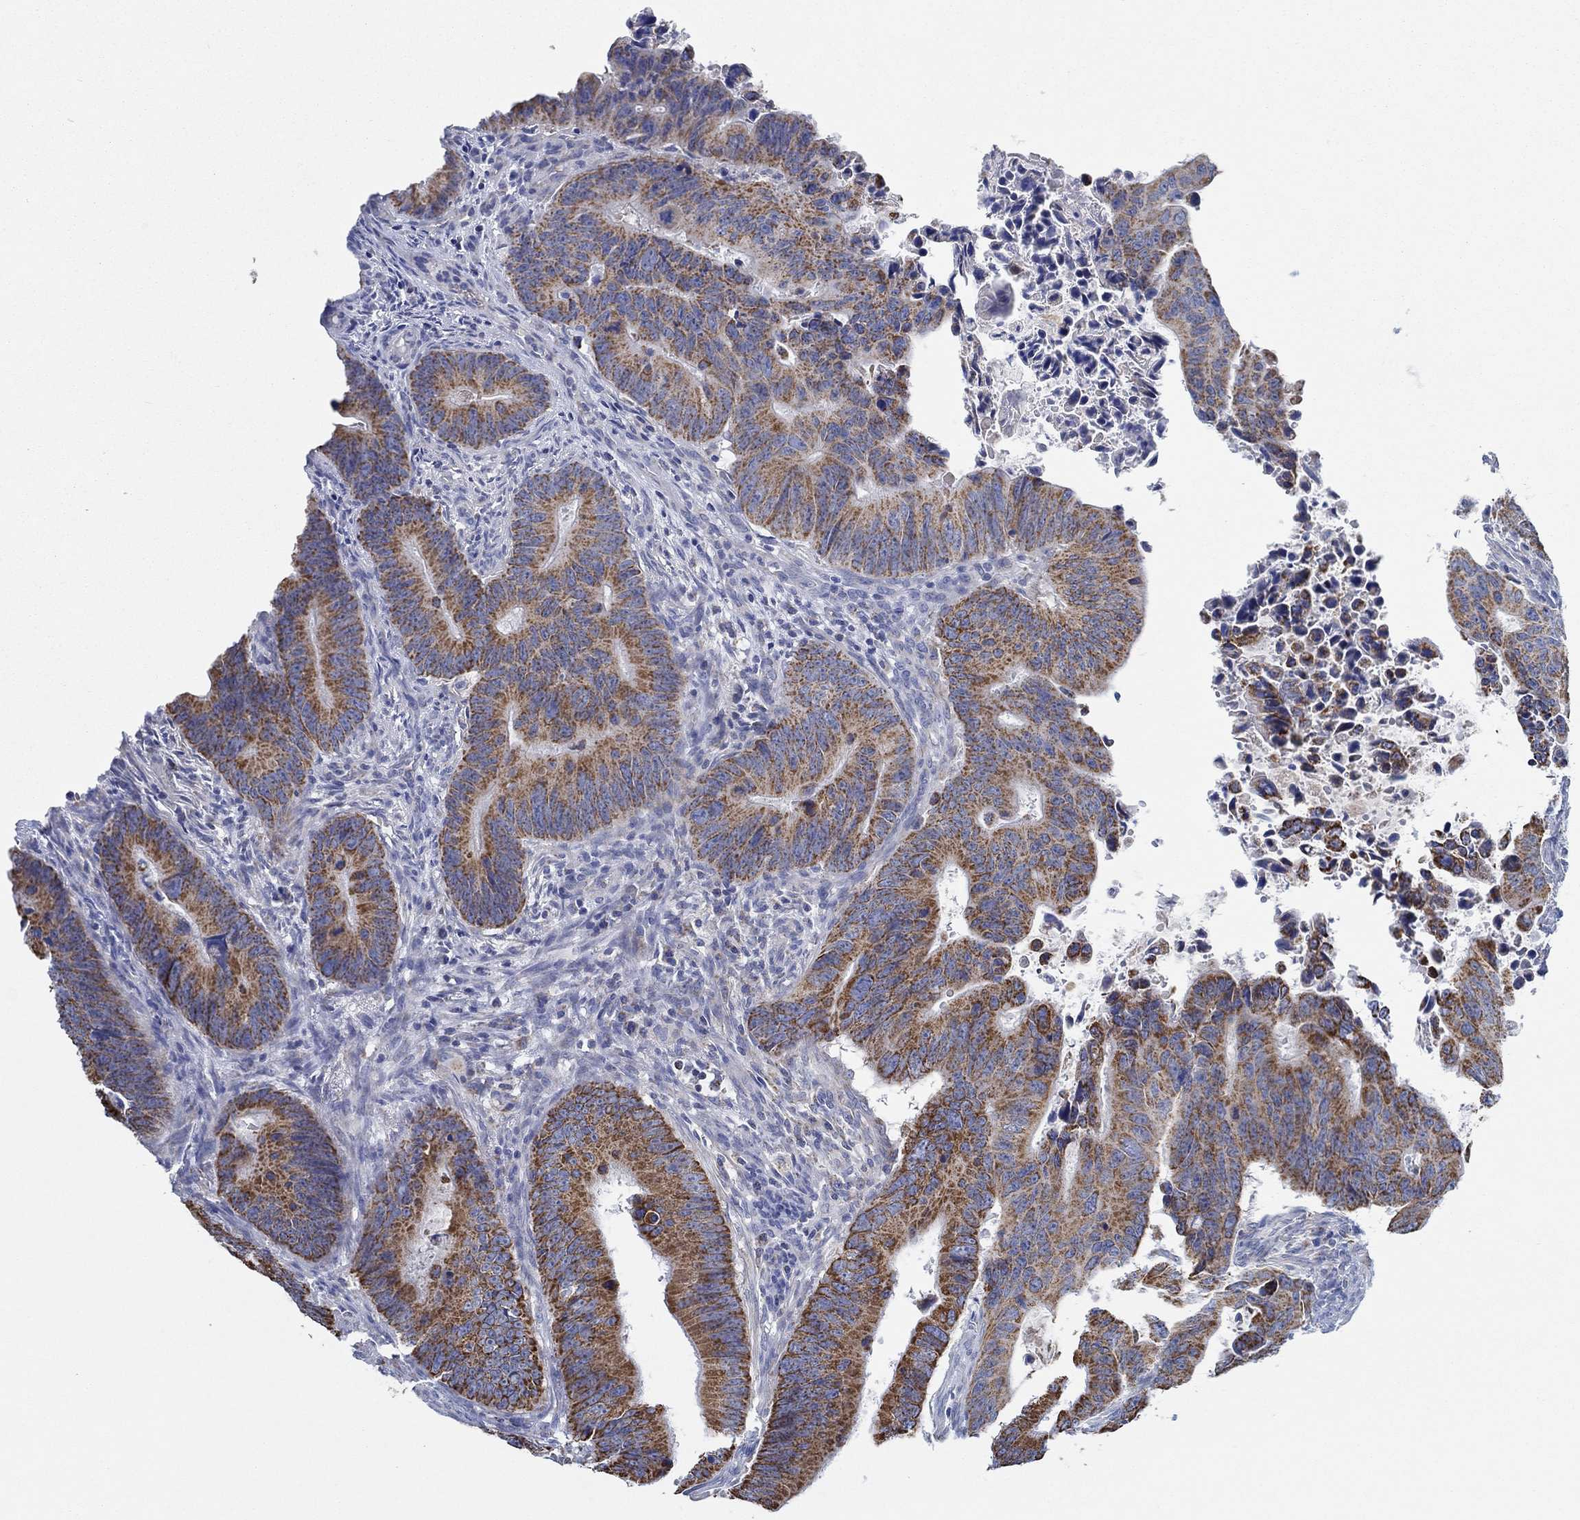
{"staining": {"intensity": "strong", "quantity": ">75%", "location": "cytoplasmic/membranous"}, "tissue": "colorectal cancer", "cell_type": "Tumor cells", "image_type": "cancer", "snomed": [{"axis": "morphology", "description": "Adenocarcinoma, NOS"}, {"axis": "topography", "description": "Colon"}], "caption": "A photomicrograph of human colorectal cancer stained for a protein exhibits strong cytoplasmic/membranous brown staining in tumor cells.", "gene": "GLOD5", "patient": {"sex": "female", "age": 87}}